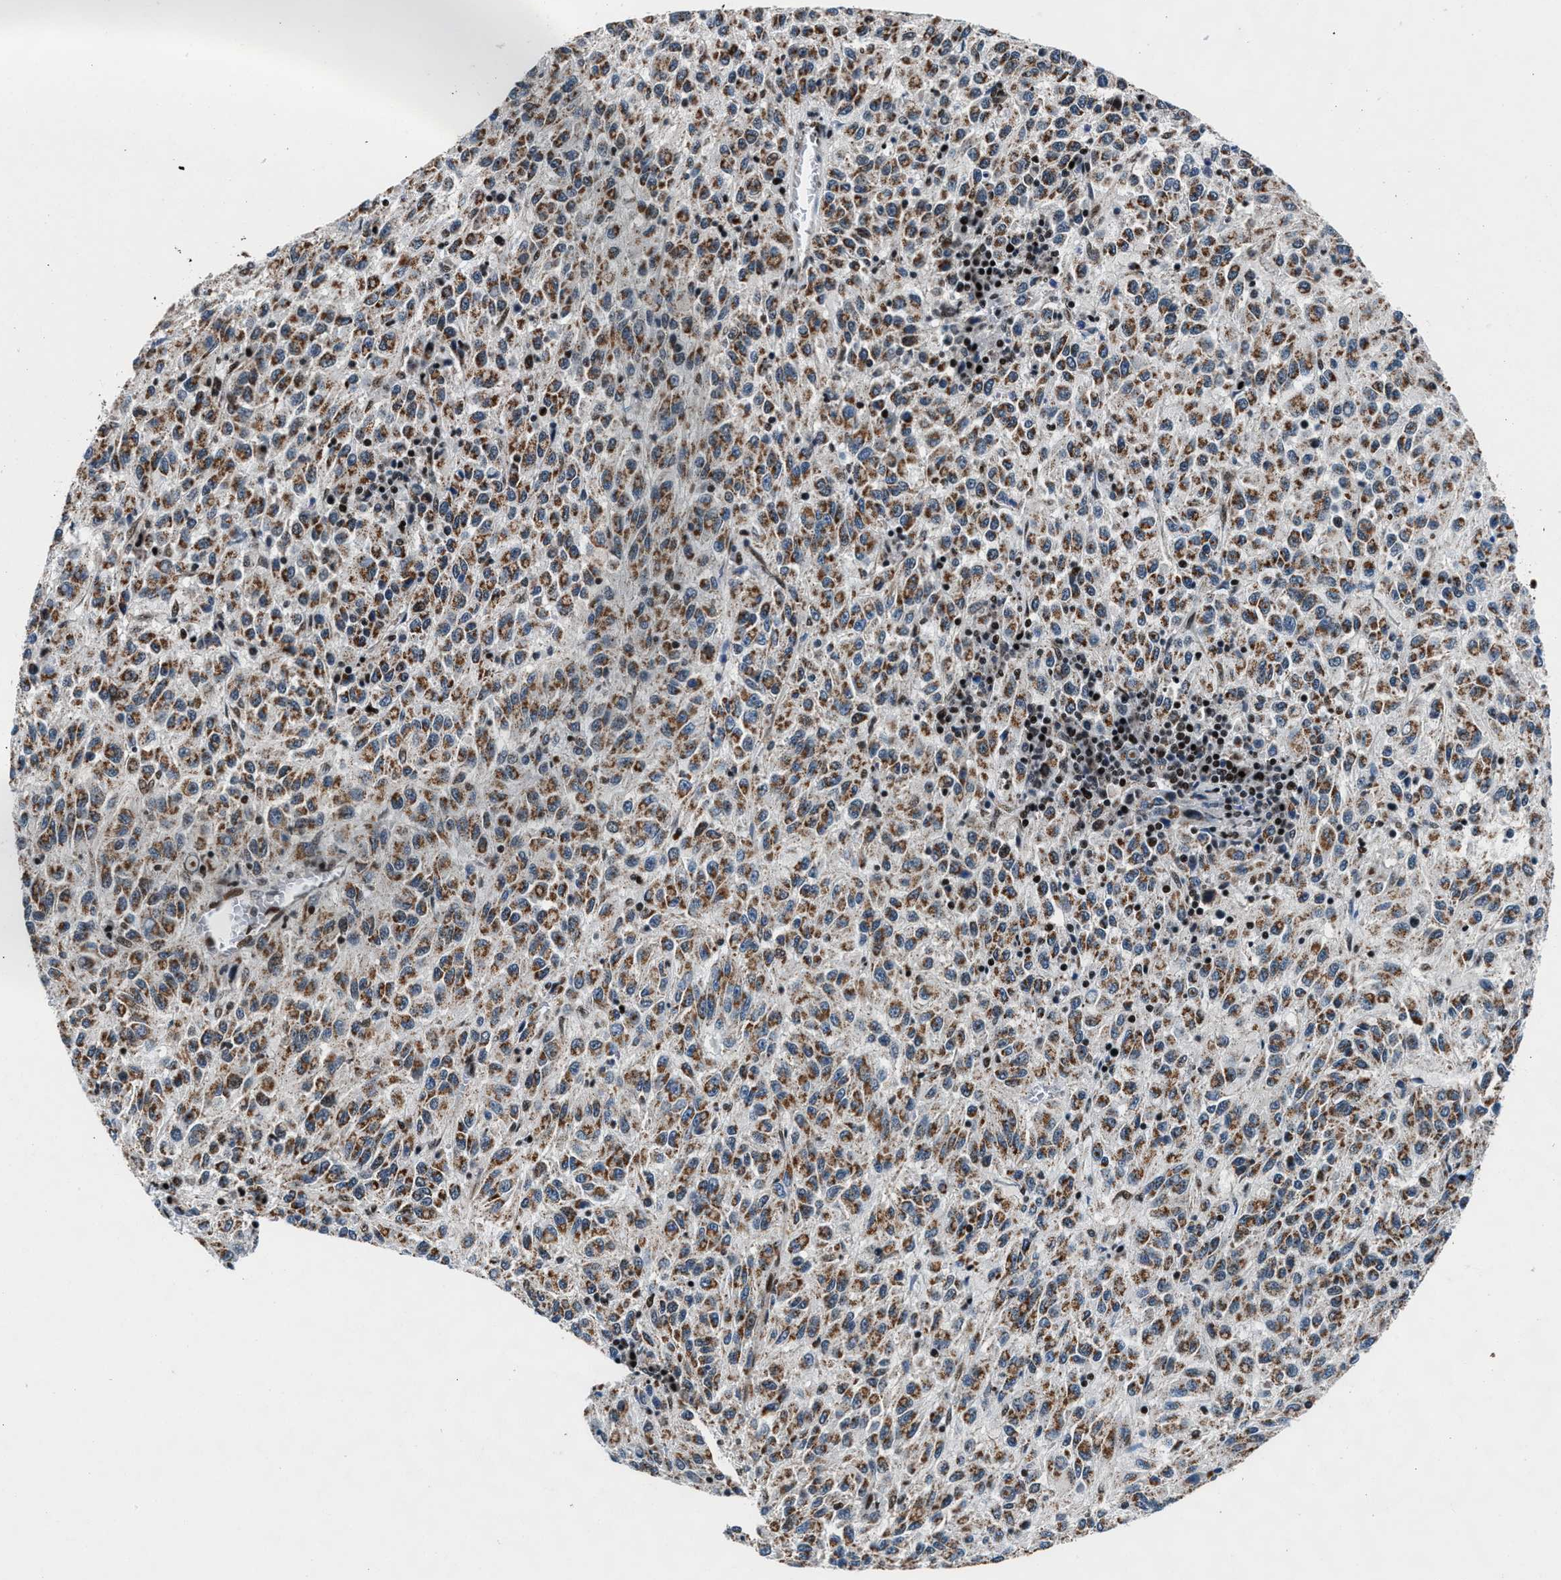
{"staining": {"intensity": "moderate", "quantity": ">75%", "location": "cytoplasmic/membranous"}, "tissue": "melanoma", "cell_type": "Tumor cells", "image_type": "cancer", "snomed": [{"axis": "morphology", "description": "Malignant melanoma, Metastatic site"}, {"axis": "topography", "description": "Lung"}], "caption": "Human melanoma stained for a protein (brown) exhibits moderate cytoplasmic/membranous positive staining in about >75% of tumor cells.", "gene": "PRRC2B", "patient": {"sex": "male", "age": 64}}